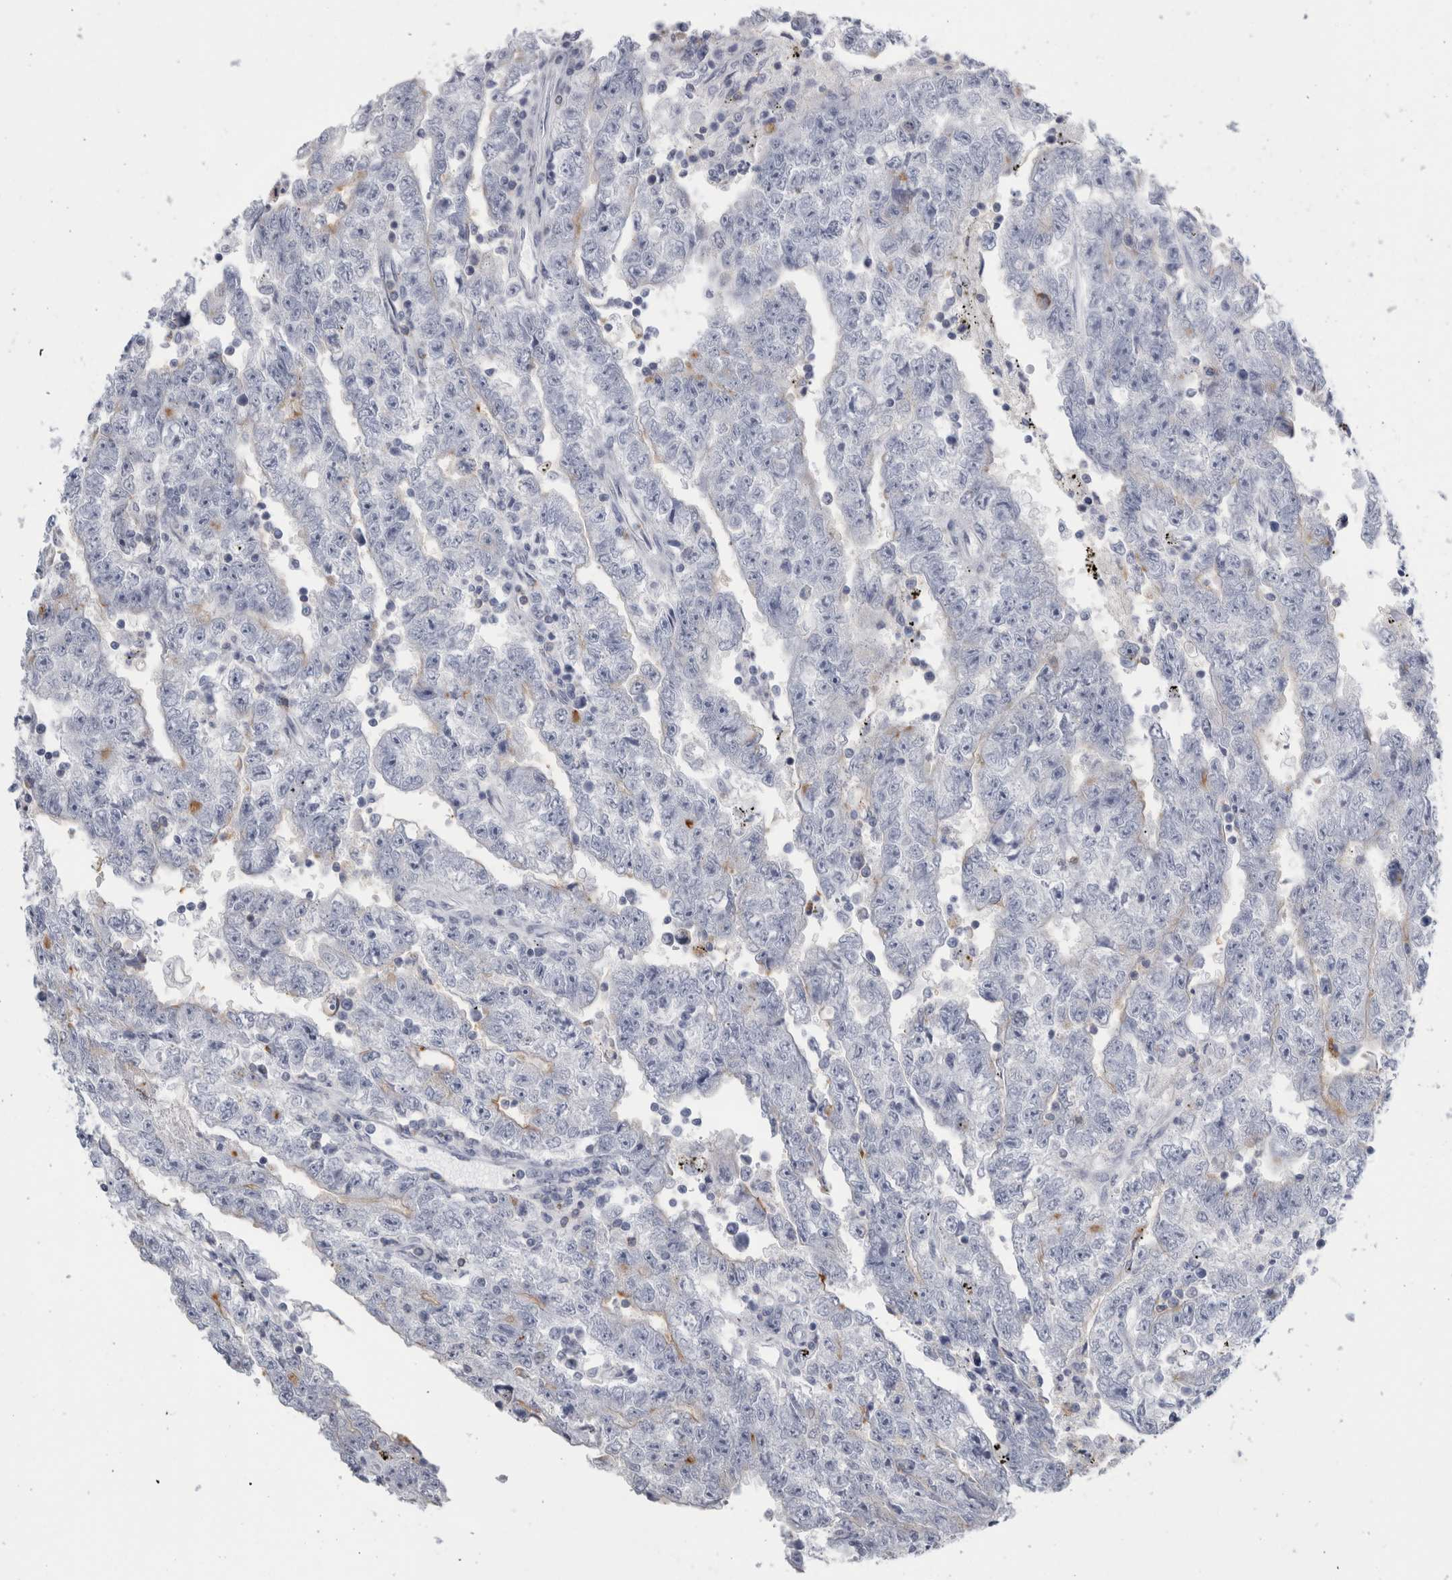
{"staining": {"intensity": "negative", "quantity": "none", "location": "none"}, "tissue": "testis cancer", "cell_type": "Tumor cells", "image_type": "cancer", "snomed": [{"axis": "morphology", "description": "Carcinoma, Embryonal, NOS"}, {"axis": "topography", "description": "Testis"}], "caption": "DAB (3,3'-diaminobenzidine) immunohistochemical staining of human testis cancer shows no significant expression in tumor cells.", "gene": "ANKFY1", "patient": {"sex": "male", "age": 25}}